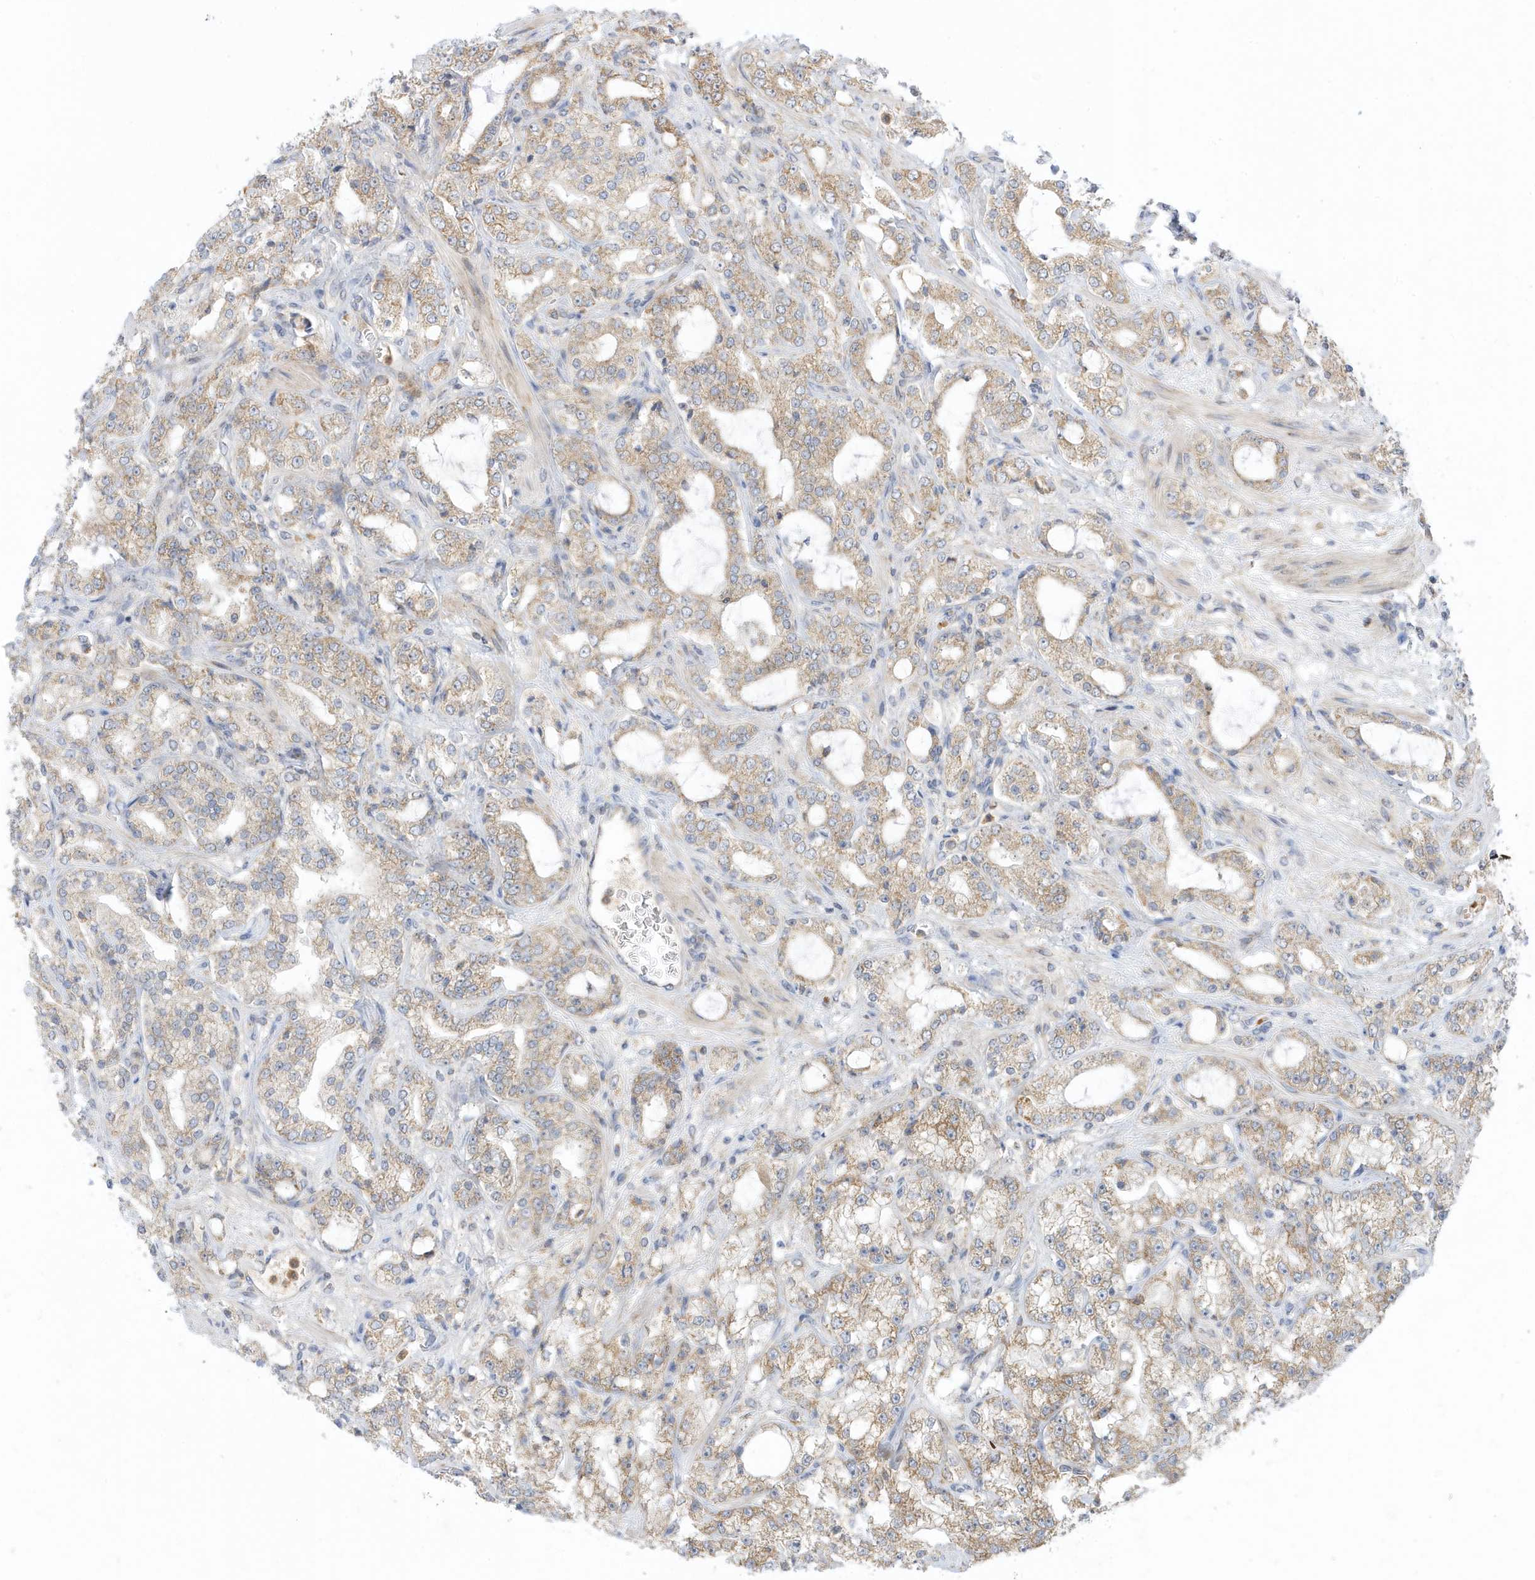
{"staining": {"intensity": "moderate", "quantity": "25%-75%", "location": "cytoplasmic/membranous"}, "tissue": "prostate cancer", "cell_type": "Tumor cells", "image_type": "cancer", "snomed": [{"axis": "morphology", "description": "Adenocarcinoma, High grade"}, {"axis": "topography", "description": "Prostate"}], "caption": "IHC (DAB (3,3'-diaminobenzidine)) staining of prostate cancer (adenocarcinoma (high-grade)) demonstrates moderate cytoplasmic/membranous protein positivity in approximately 25%-75% of tumor cells.", "gene": "NPPC", "patient": {"sex": "male", "age": 64}}